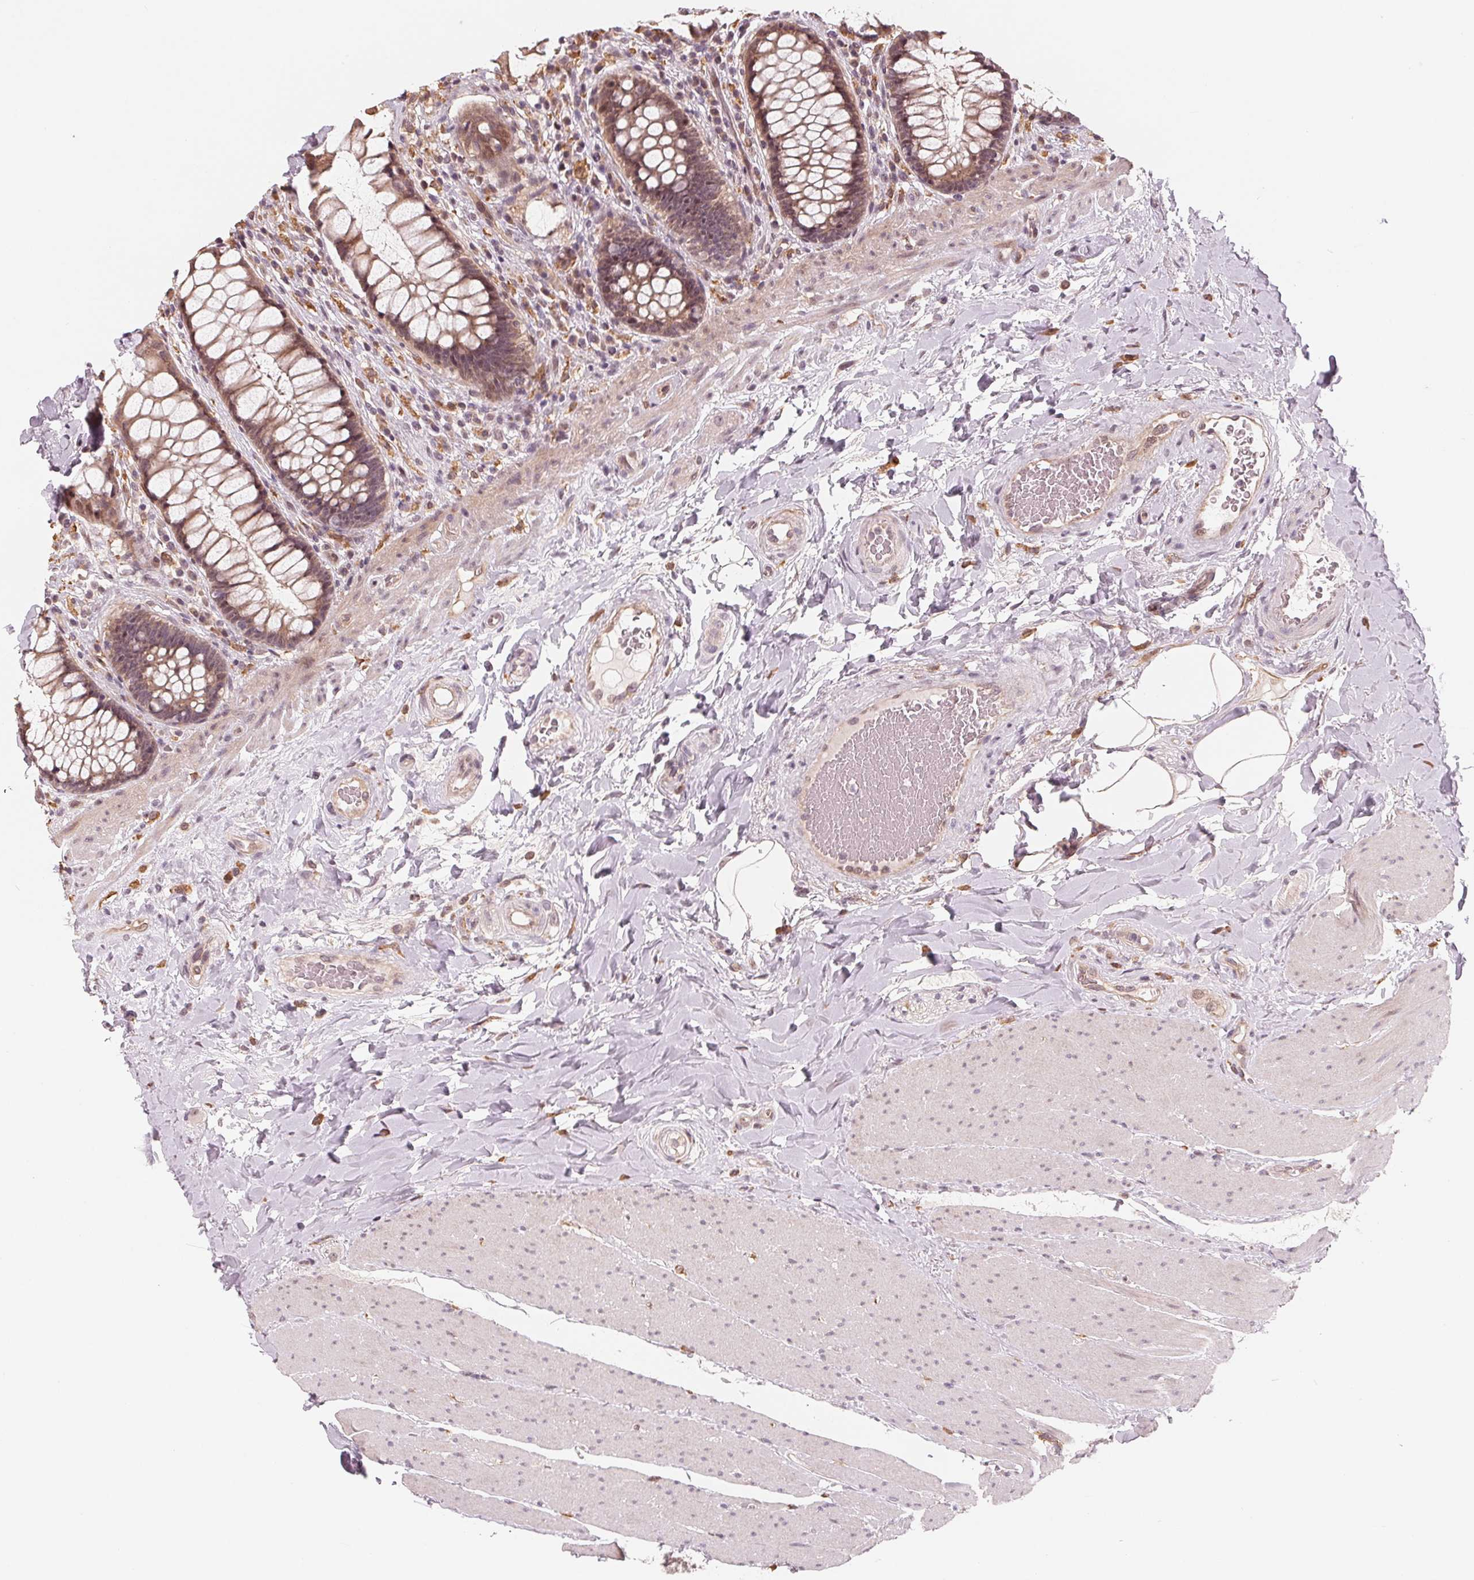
{"staining": {"intensity": "weak", "quantity": ">75%", "location": "cytoplasmic/membranous"}, "tissue": "rectum", "cell_type": "Glandular cells", "image_type": "normal", "snomed": [{"axis": "morphology", "description": "Normal tissue, NOS"}, {"axis": "topography", "description": "Rectum"}], "caption": "Immunohistochemistry (IHC) of unremarkable rectum shows low levels of weak cytoplasmic/membranous positivity in about >75% of glandular cells.", "gene": "IL9R", "patient": {"sex": "female", "age": 58}}